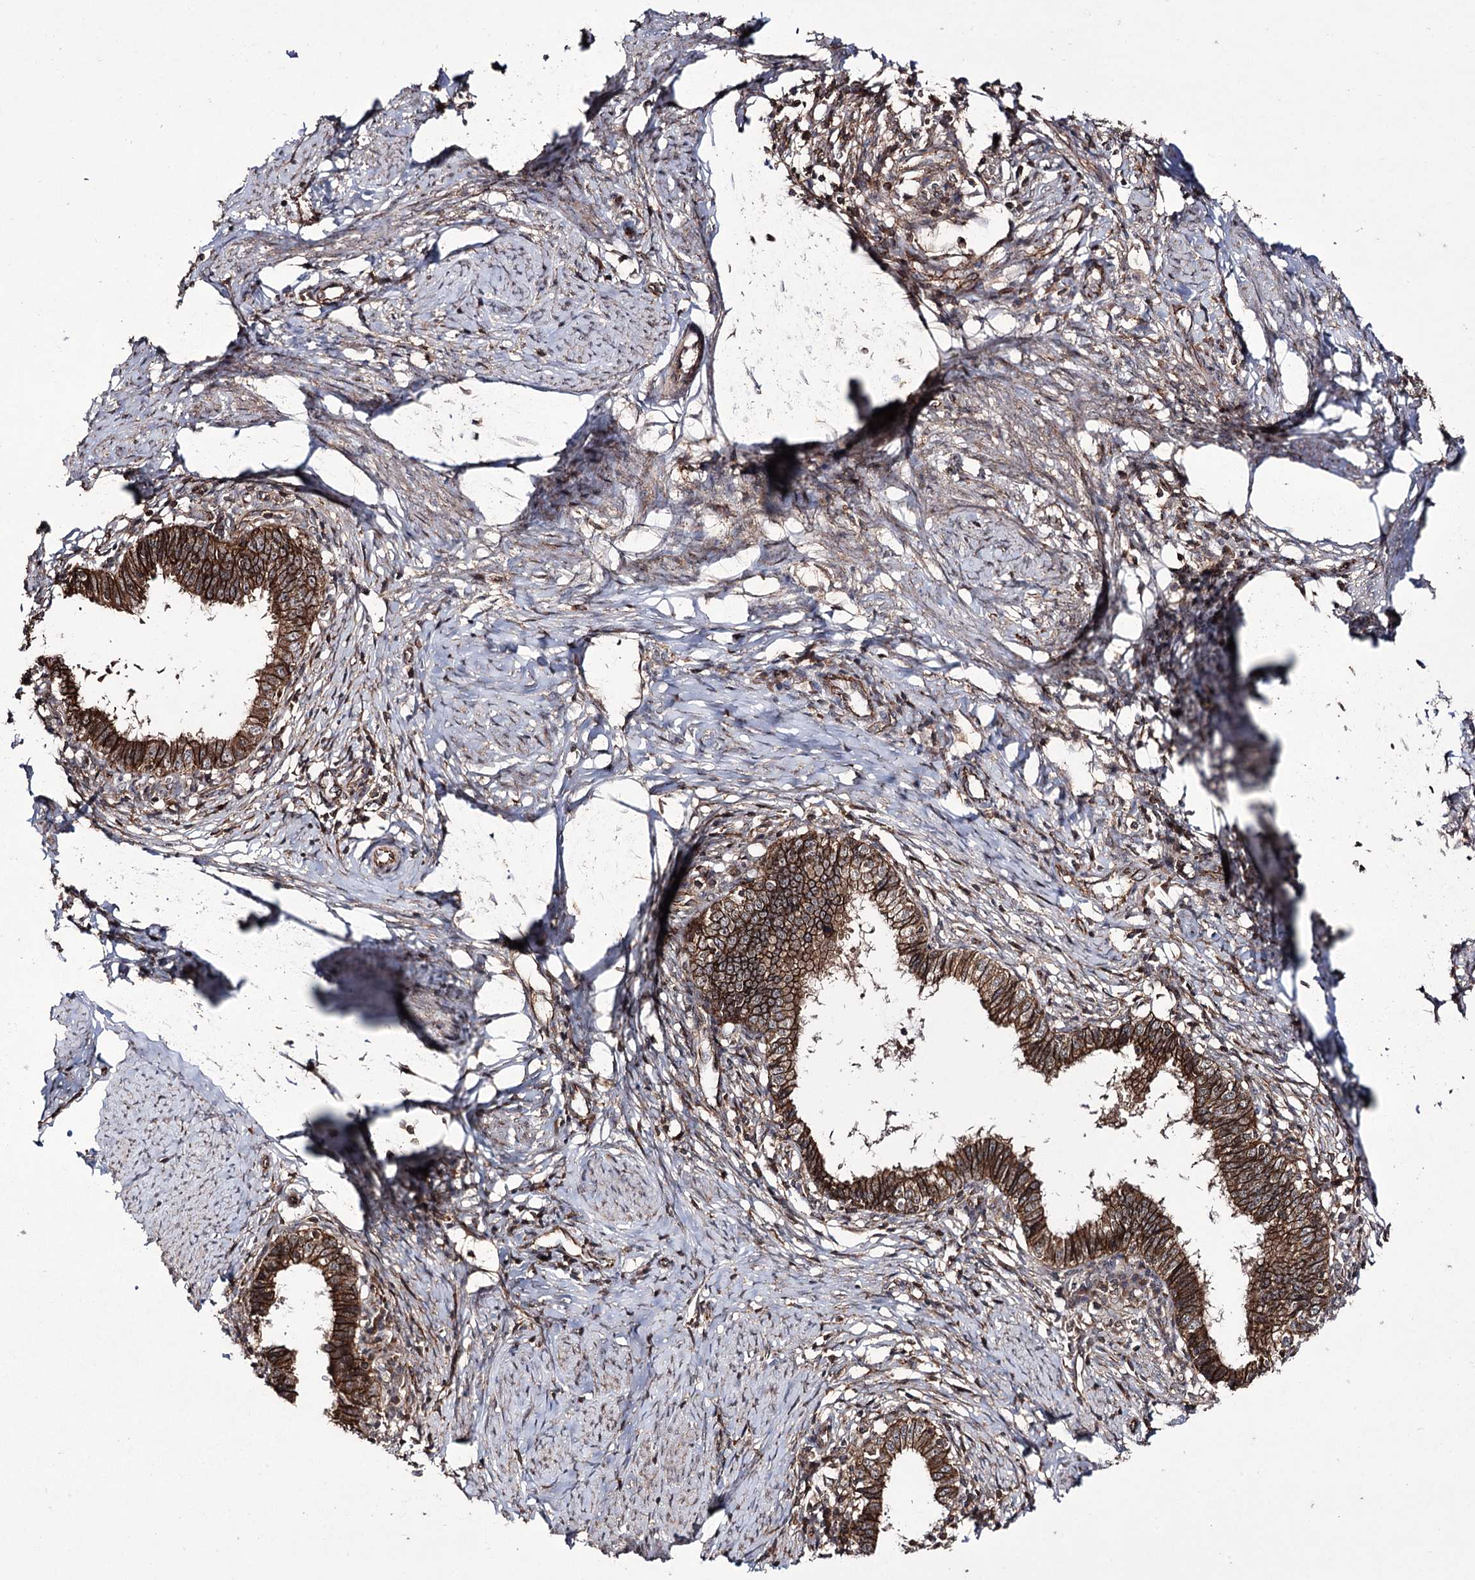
{"staining": {"intensity": "strong", "quantity": ">75%", "location": "cytoplasmic/membranous"}, "tissue": "cervical cancer", "cell_type": "Tumor cells", "image_type": "cancer", "snomed": [{"axis": "morphology", "description": "Adenocarcinoma, NOS"}, {"axis": "topography", "description": "Cervix"}], "caption": "Immunohistochemical staining of human cervical cancer (adenocarcinoma) exhibits high levels of strong cytoplasmic/membranous positivity in about >75% of tumor cells. The staining is performed using DAB brown chromogen to label protein expression. The nuclei are counter-stained blue using hematoxylin.", "gene": "DHX29", "patient": {"sex": "female", "age": 36}}